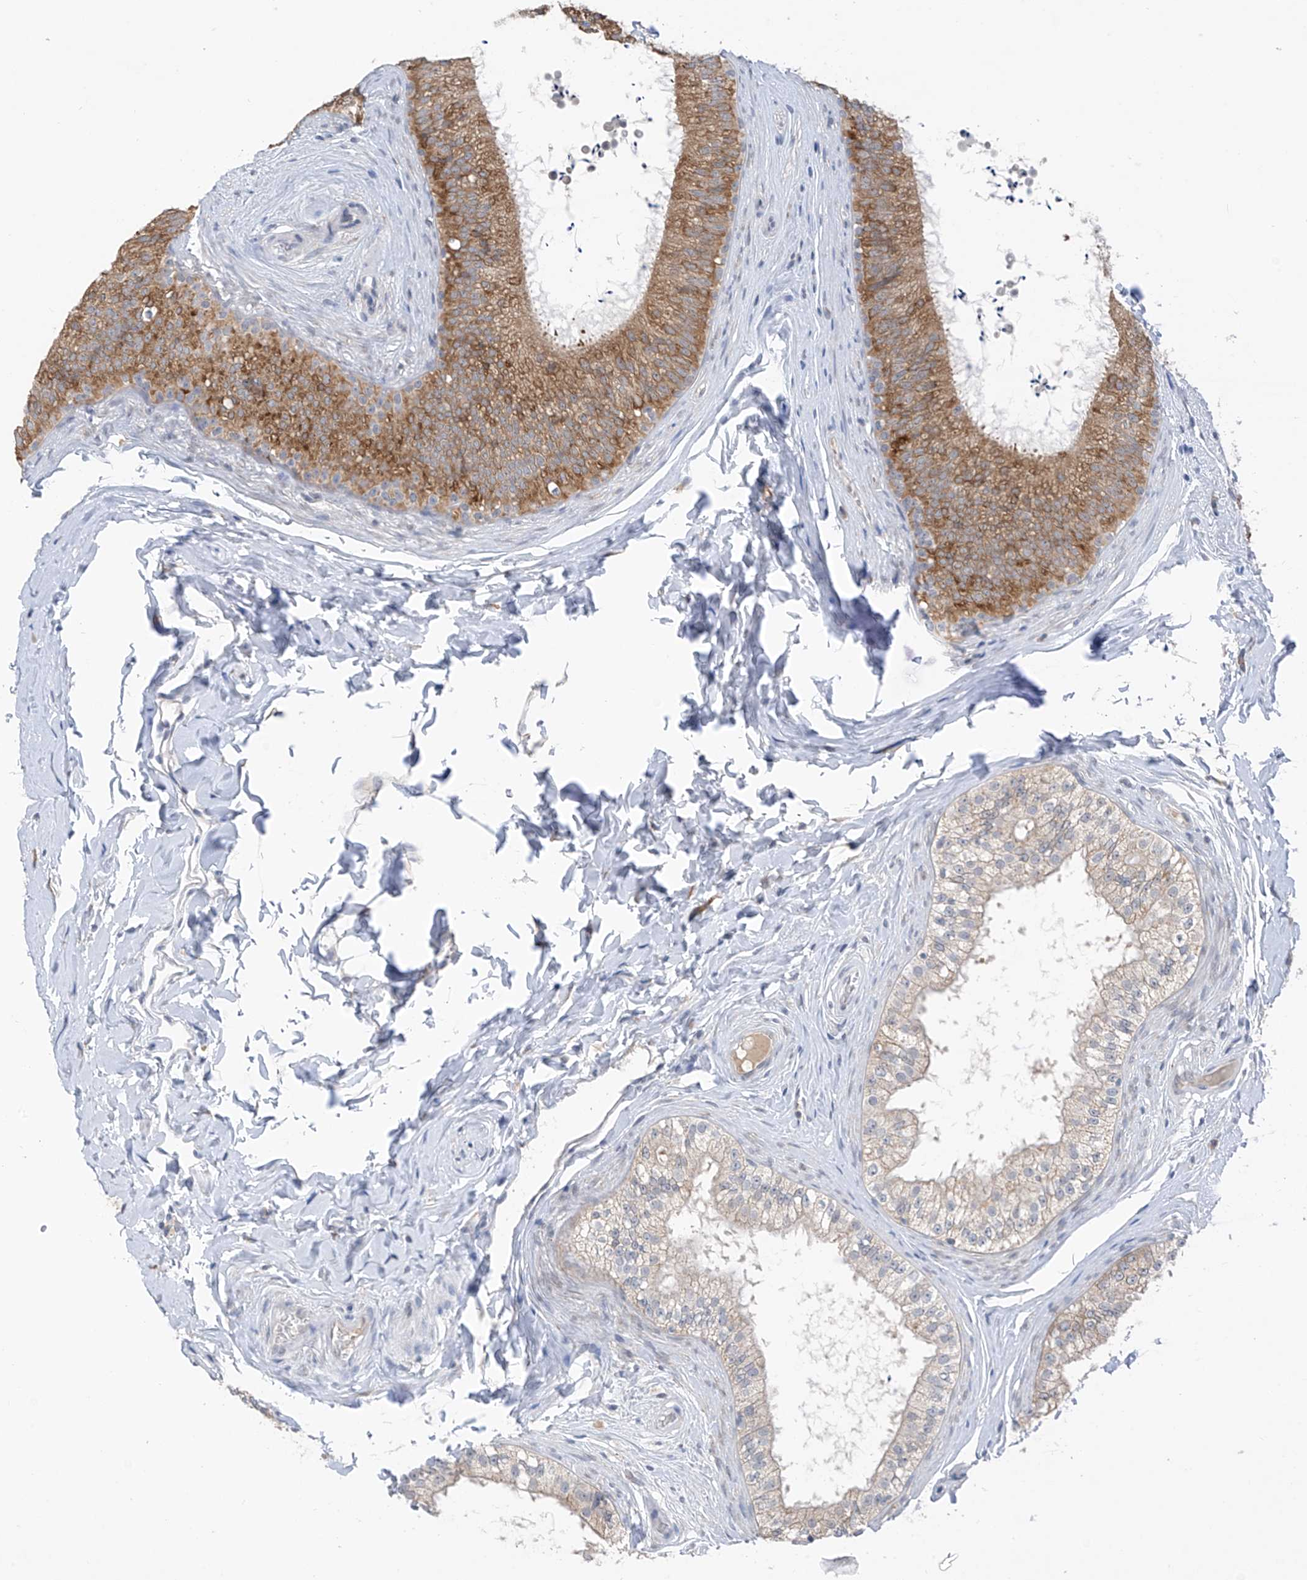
{"staining": {"intensity": "moderate", "quantity": ">75%", "location": "cytoplasmic/membranous"}, "tissue": "epididymis", "cell_type": "Glandular cells", "image_type": "normal", "snomed": [{"axis": "morphology", "description": "Normal tissue, NOS"}, {"axis": "topography", "description": "Epididymis"}], "caption": "Brown immunohistochemical staining in normal epididymis displays moderate cytoplasmic/membranous expression in about >75% of glandular cells.", "gene": "CYP4V2", "patient": {"sex": "male", "age": 29}}